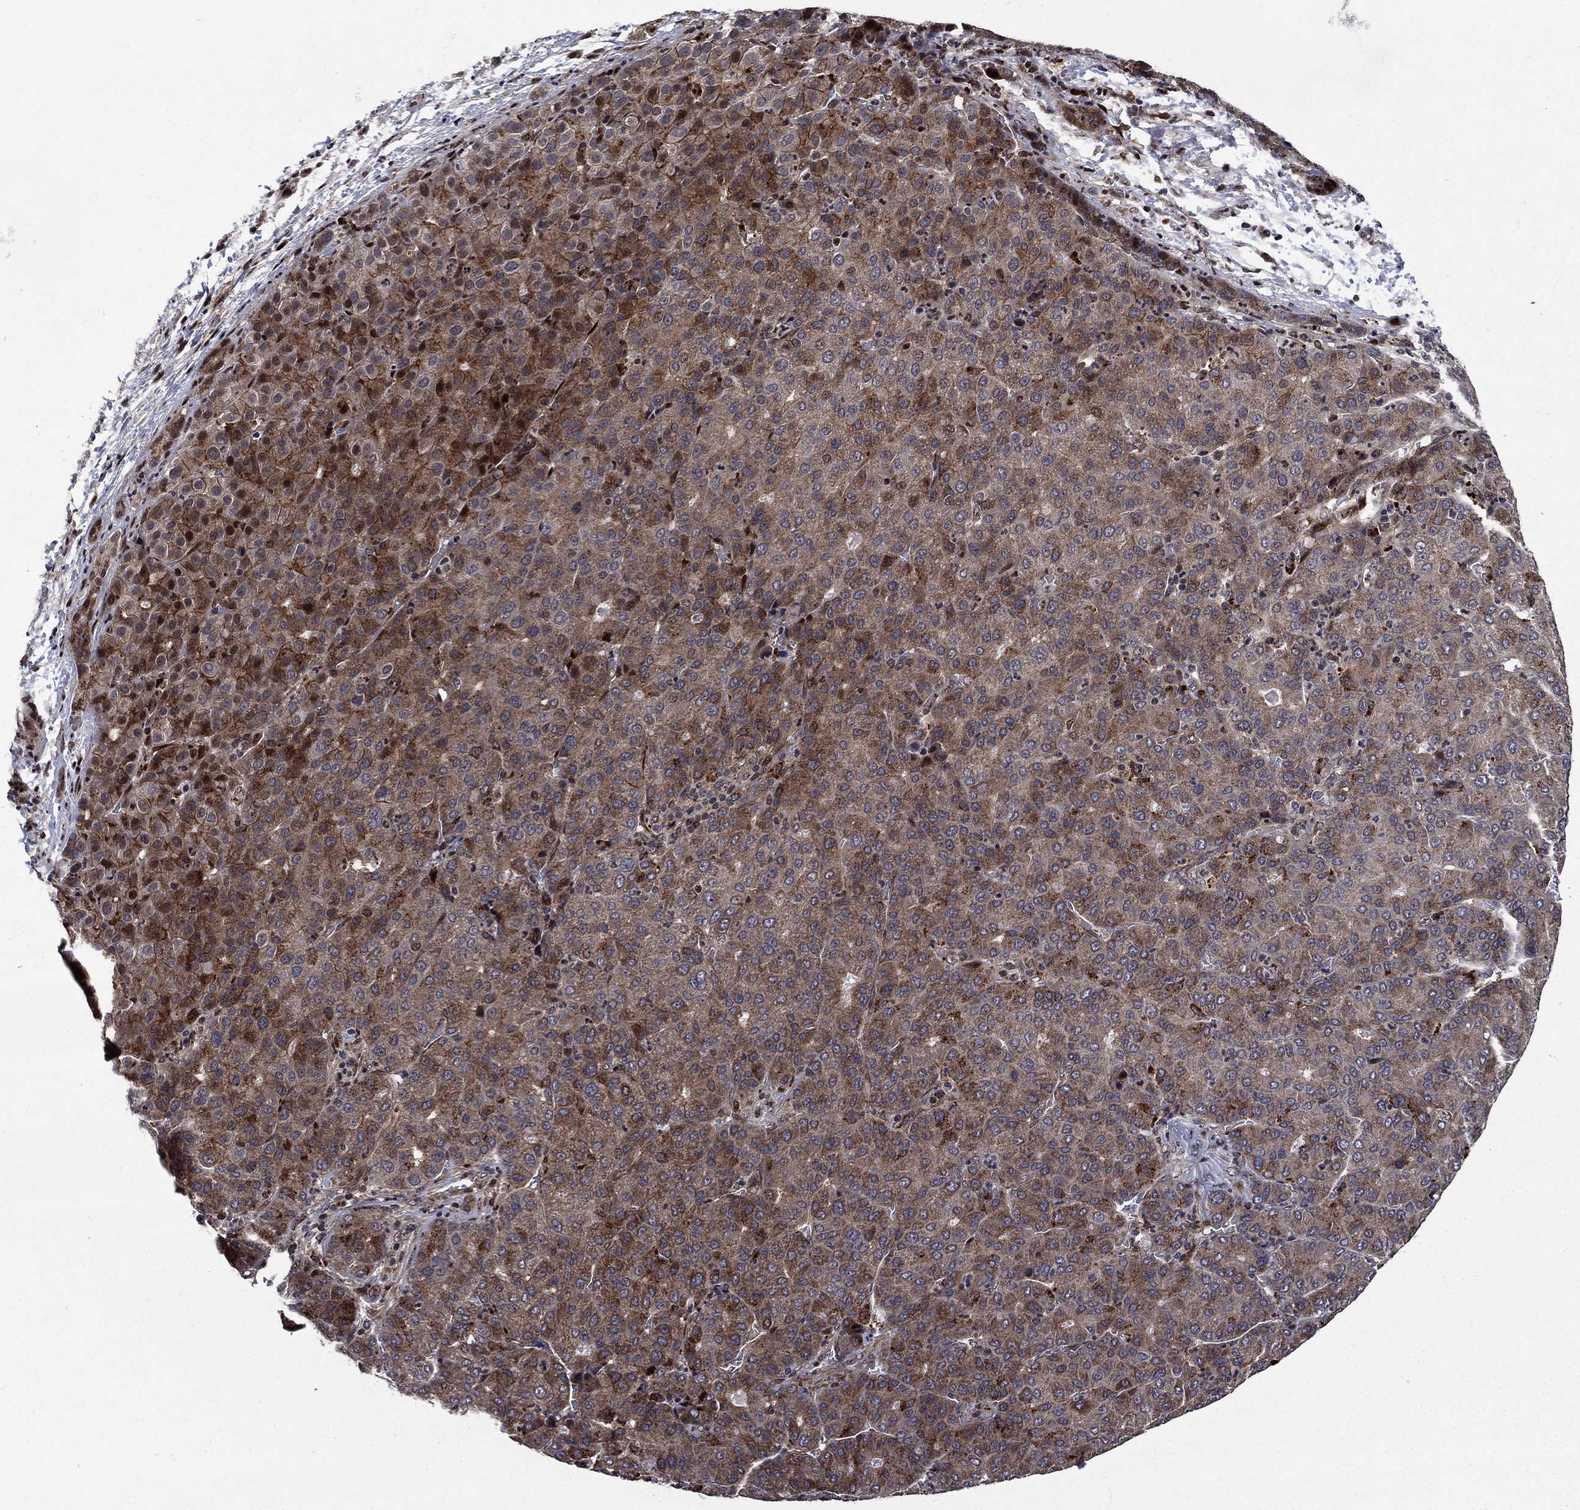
{"staining": {"intensity": "strong", "quantity": "<25%", "location": "cytoplasmic/membranous"}, "tissue": "liver cancer", "cell_type": "Tumor cells", "image_type": "cancer", "snomed": [{"axis": "morphology", "description": "Carcinoma, Hepatocellular, NOS"}, {"axis": "topography", "description": "Liver"}], "caption": "Immunohistochemical staining of human liver cancer (hepatocellular carcinoma) reveals strong cytoplasmic/membranous protein expression in approximately <25% of tumor cells.", "gene": "AGTPBP1", "patient": {"sex": "male", "age": 65}}